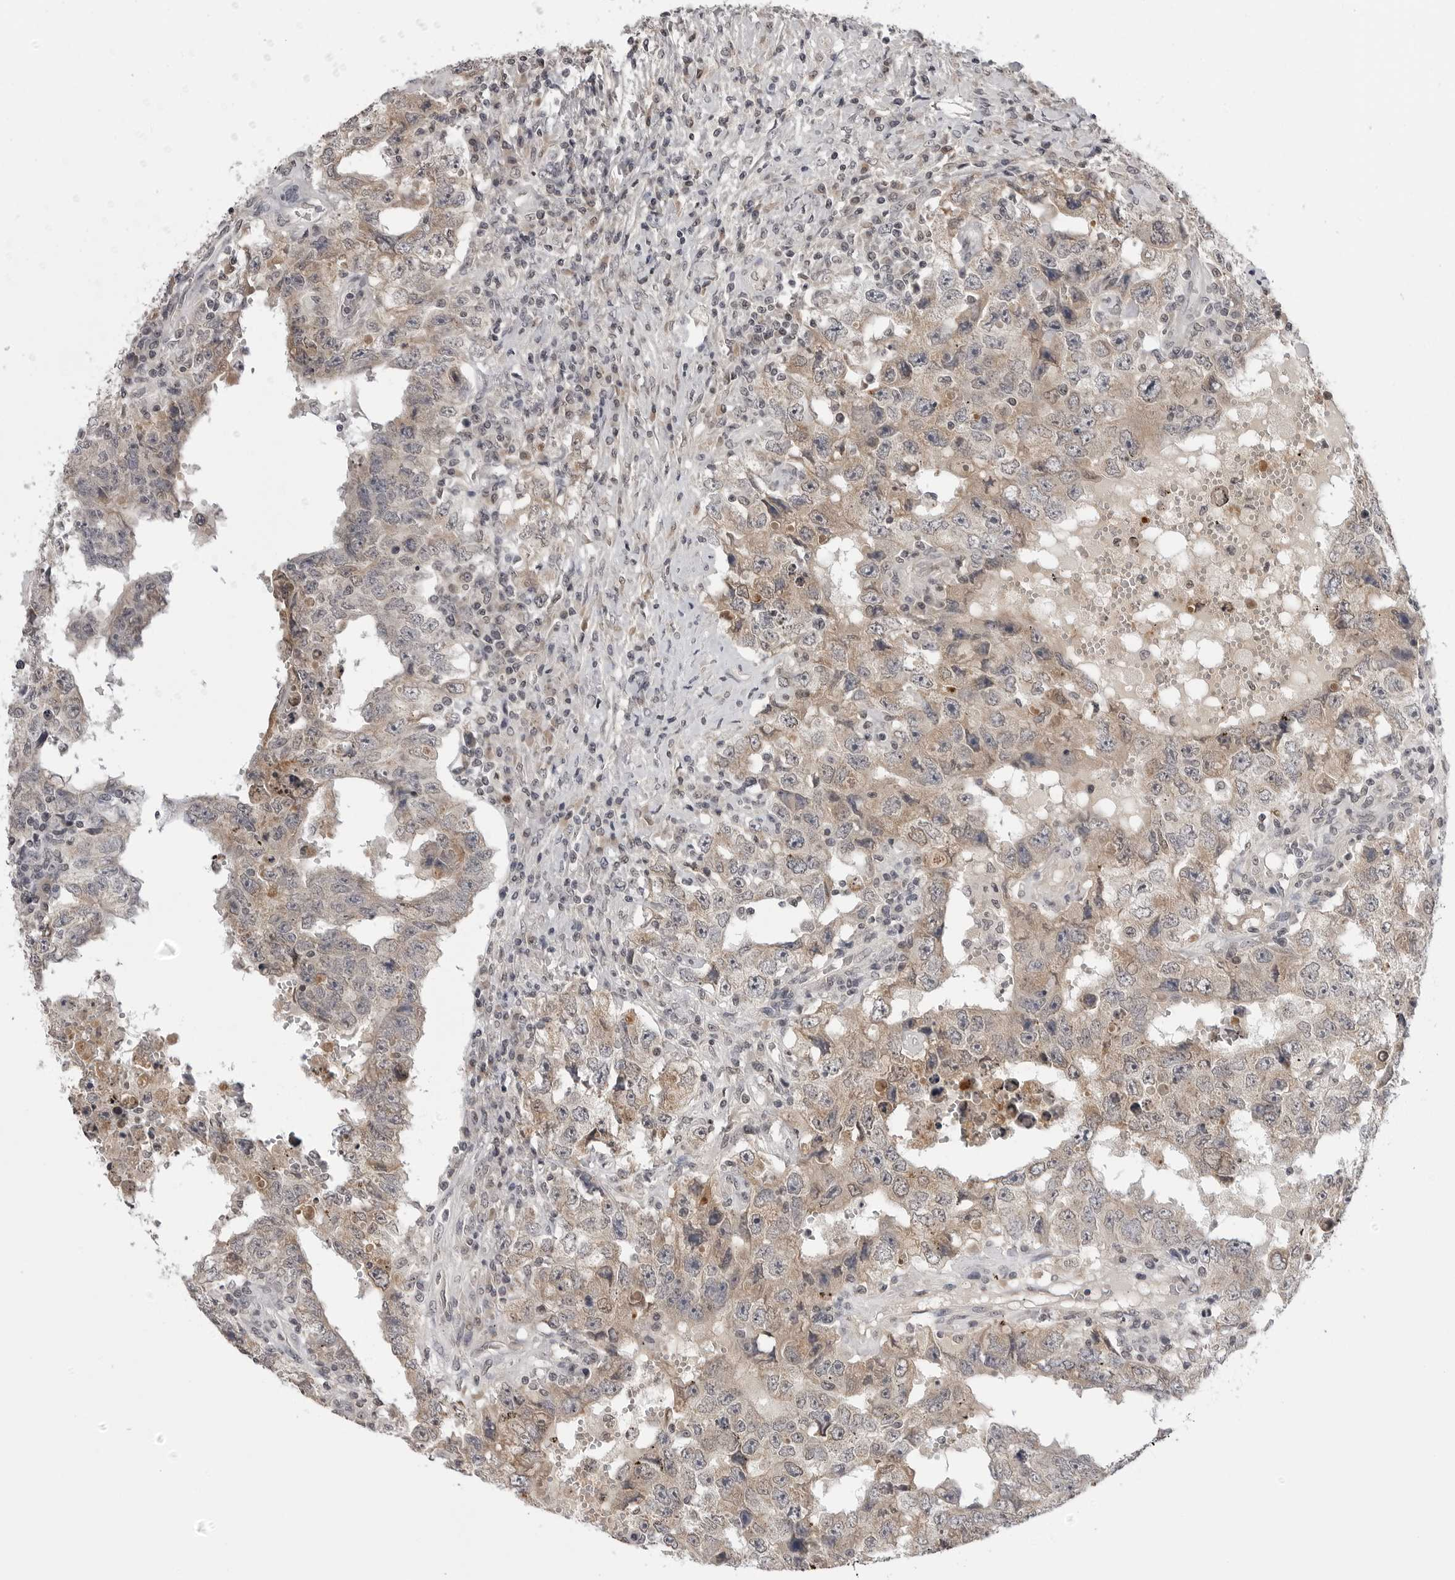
{"staining": {"intensity": "weak", "quantity": ">75%", "location": "cytoplasmic/membranous"}, "tissue": "testis cancer", "cell_type": "Tumor cells", "image_type": "cancer", "snomed": [{"axis": "morphology", "description": "Carcinoma, Embryonal, NOS"}, {"axis": "topography", "description": "Testis"}], "caption": "Weak cytoplasmic/membranous positivity is present in approximately >75% of tumor cells in testis cancer (embryonal carcinoma). (brown staining indicates protein expression, while blue staining denotes nuclei).", "gene": "CDK20", "patient": {"sex": "male", "age": 26}}